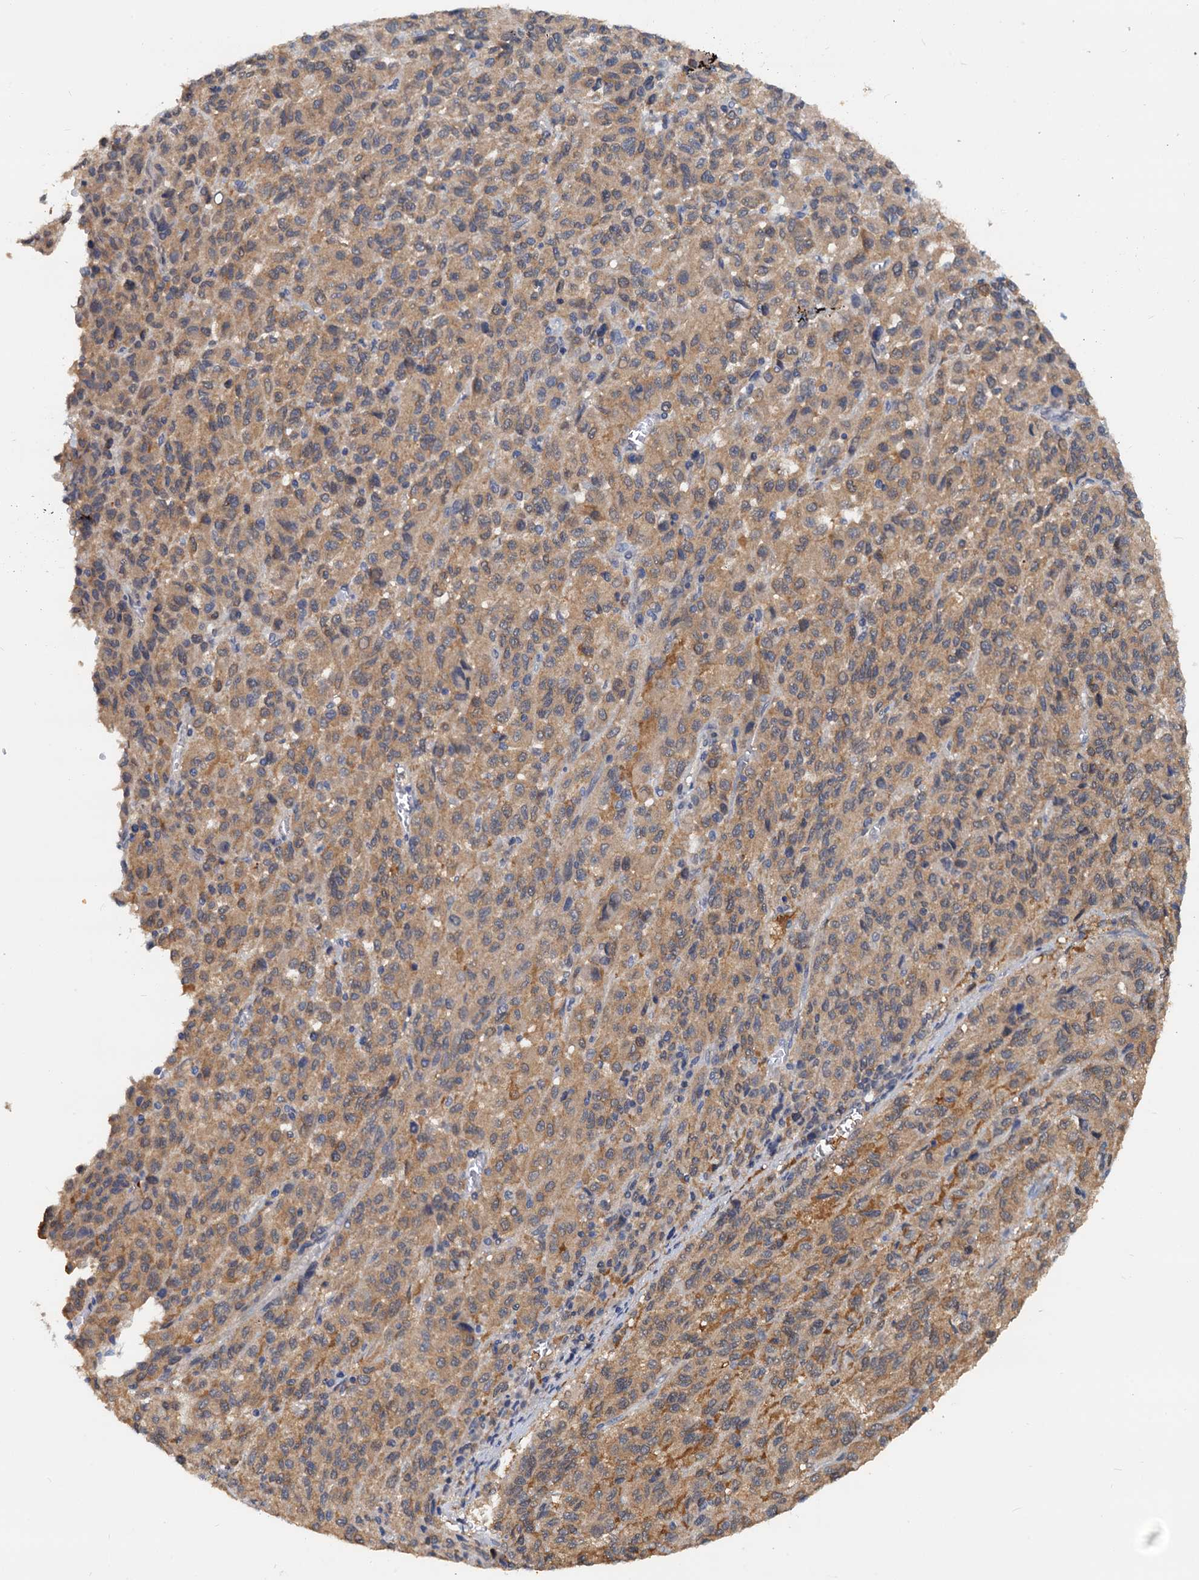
{"staining": {"intensity": "moderate", "quantity": ">75%", "location": "cytoplasmic/membranous"}, "tissue": "melanoma", "cell_type": "Tumor cells", "image_type": "cancer", "snomed": [{"axis": "morphology", "description": "Malignant melanoma, Metastatic site"}, {"axis": "topography", "description": "Lung"}], "caption": "IHC of melanoma reveals medium levels of moderate cytoplasmic/membranous positivity in about >75% of tumor cells.", "gene": "PTGES3", "patient": {"sex": "male", "age": 64}}